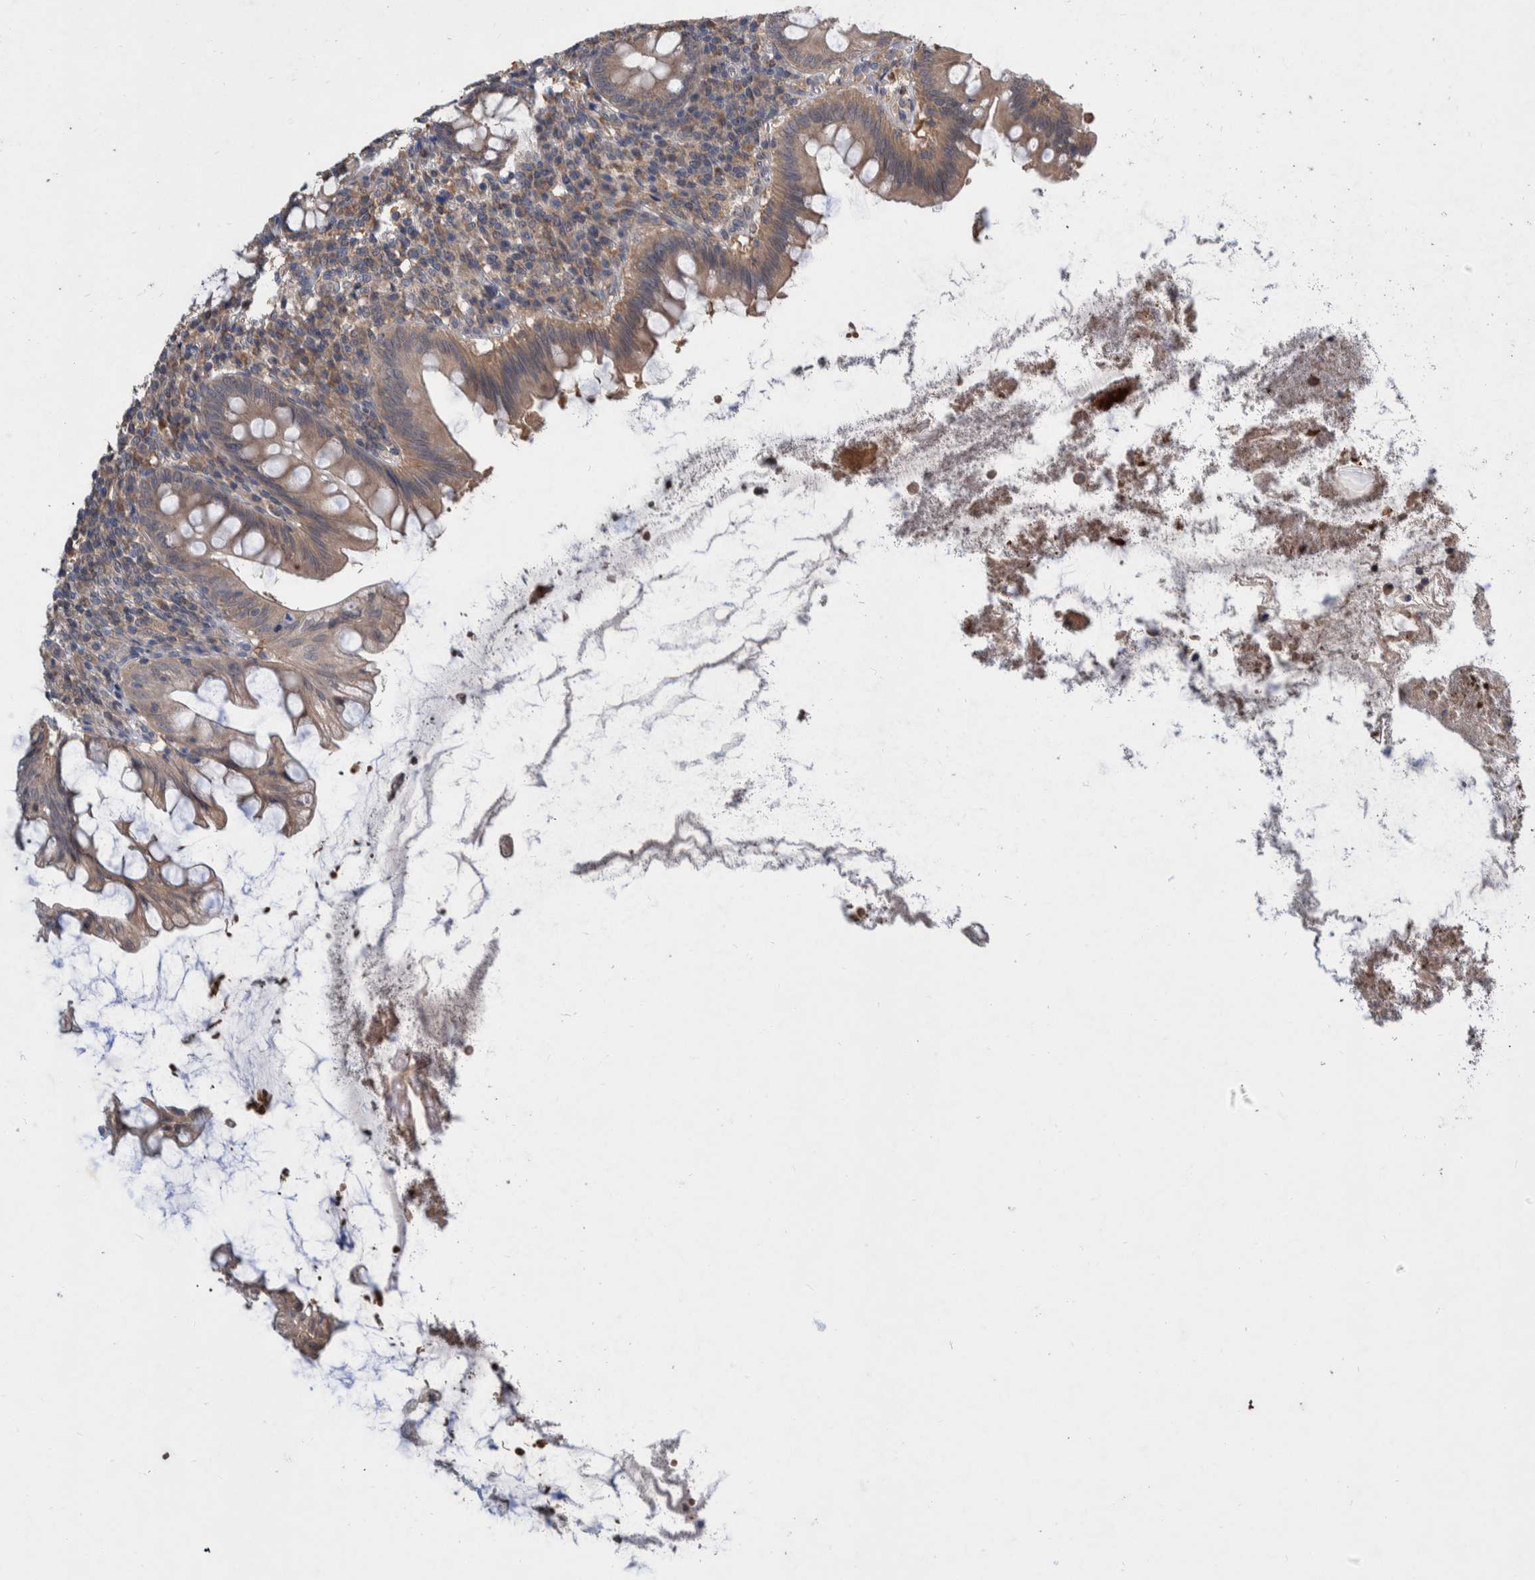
{"staining": {"intensity": "weak", "quantity": "25%-75%", "location": "cytoplasmic/membranous"}, "tissue": "appendix", "cell_type": "Glandular cells", "image_type": "normal", "snomed": [{"axis": "morphology", "description": "Normal tissue, NOS"}, {"axis": "topography", "description": "Appendix"}], "caption": "Appendix stained with DAB (3,3'-diaminobenzidine) immunohistochemistry shows low levels of weak cytoplasmic/membranous staining in approximately 25%-75% of glandular cells.", "gene": "PLPBP", "patient": {"sex": "male", "age": 56}}